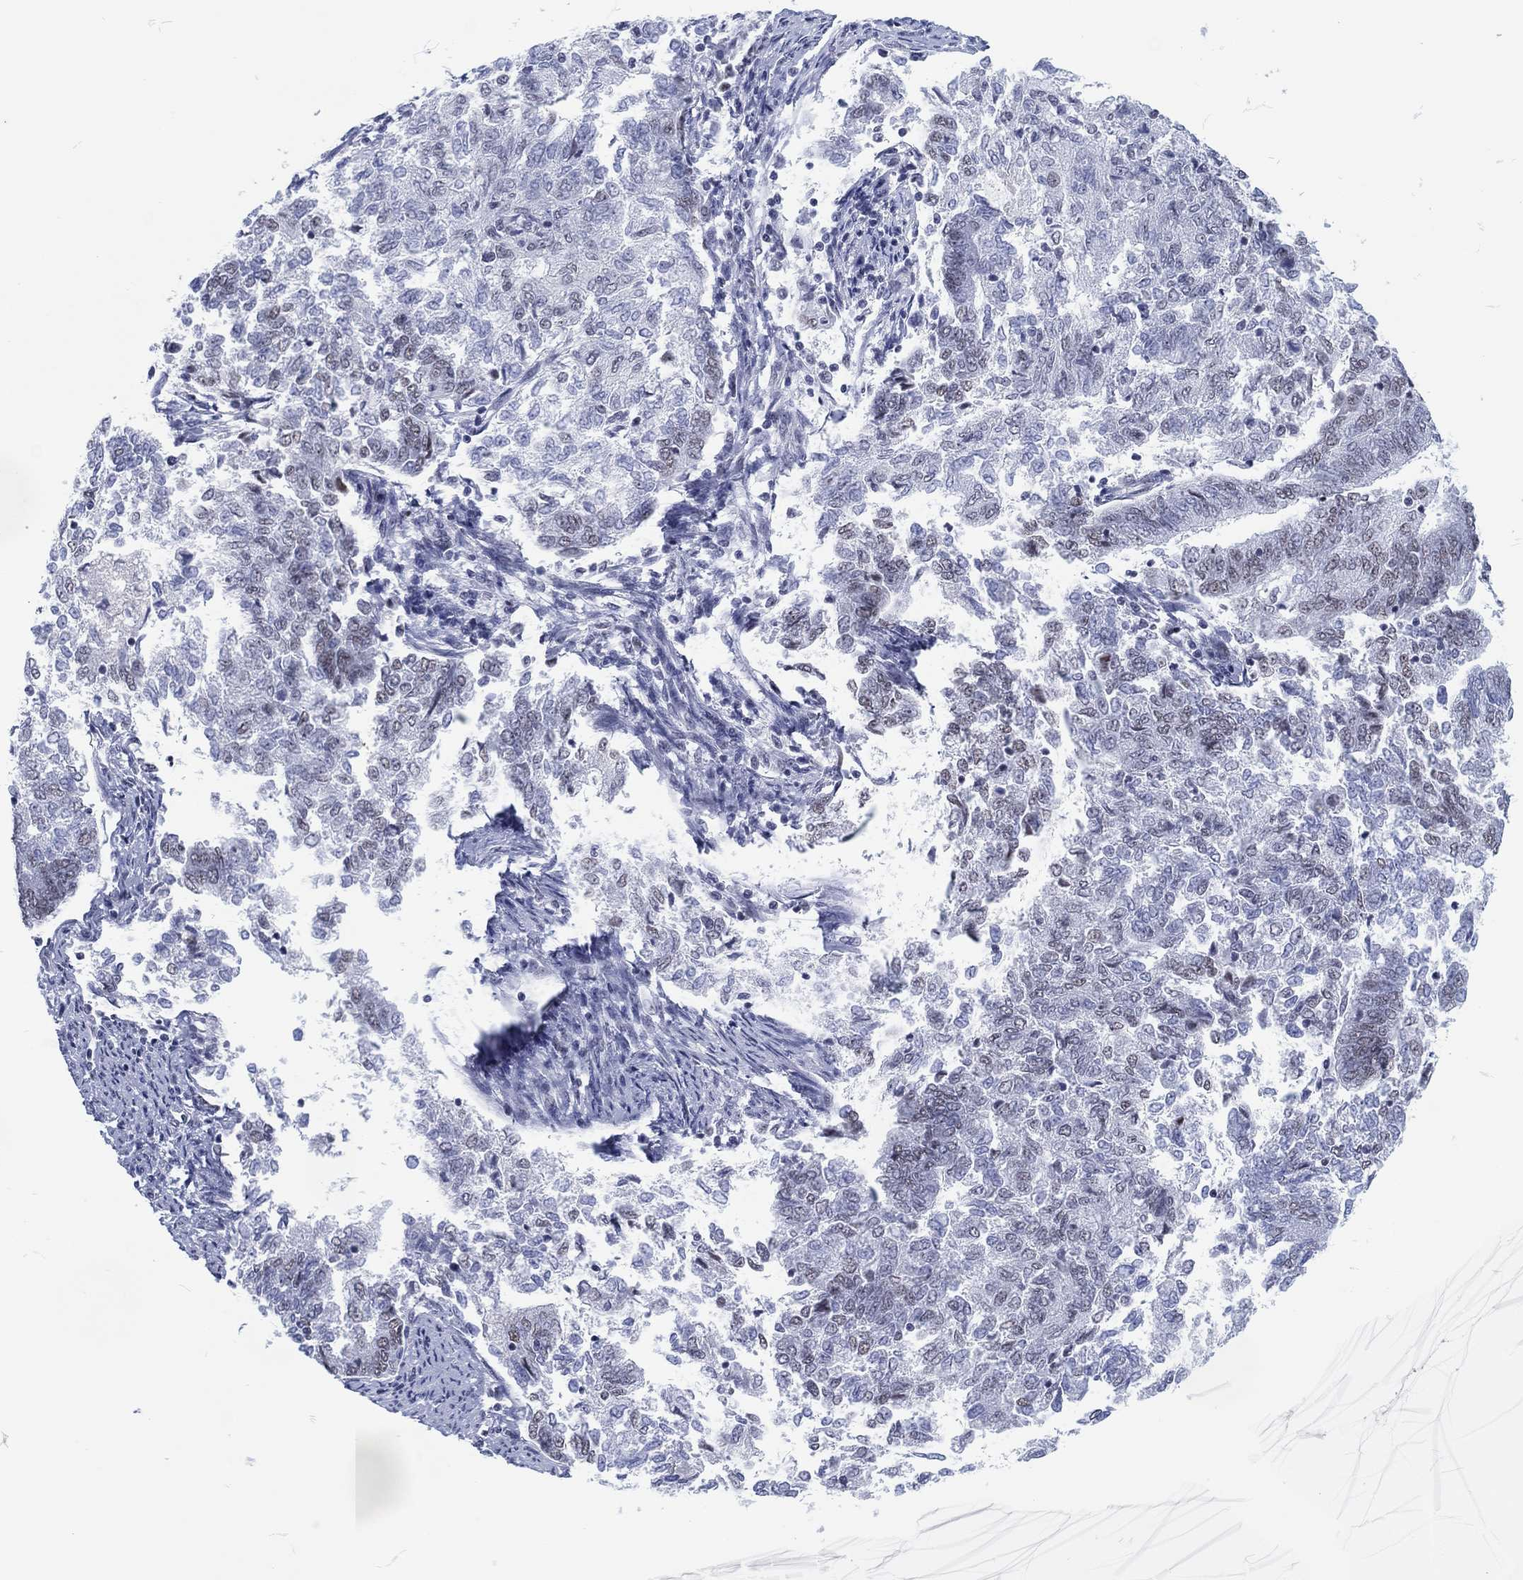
{"staining": {"intensity": "negative", "quantity": "none", "location": "none"}, "tissue": "endometrial cancer", "cell_type": "Tumor cells", "image_type": "cancer", "snomed": [{"axis": "morphology", "description": "Adenocarcinoma, NOS"}, {"axis": "topography", "description": "Endometrium"}], "caption": "Tumor cells show no significant expression in endometrial adenocarcinoma.", "gene": "MAPK8IP1", "patient": {"sex": "female", "age": 65}}